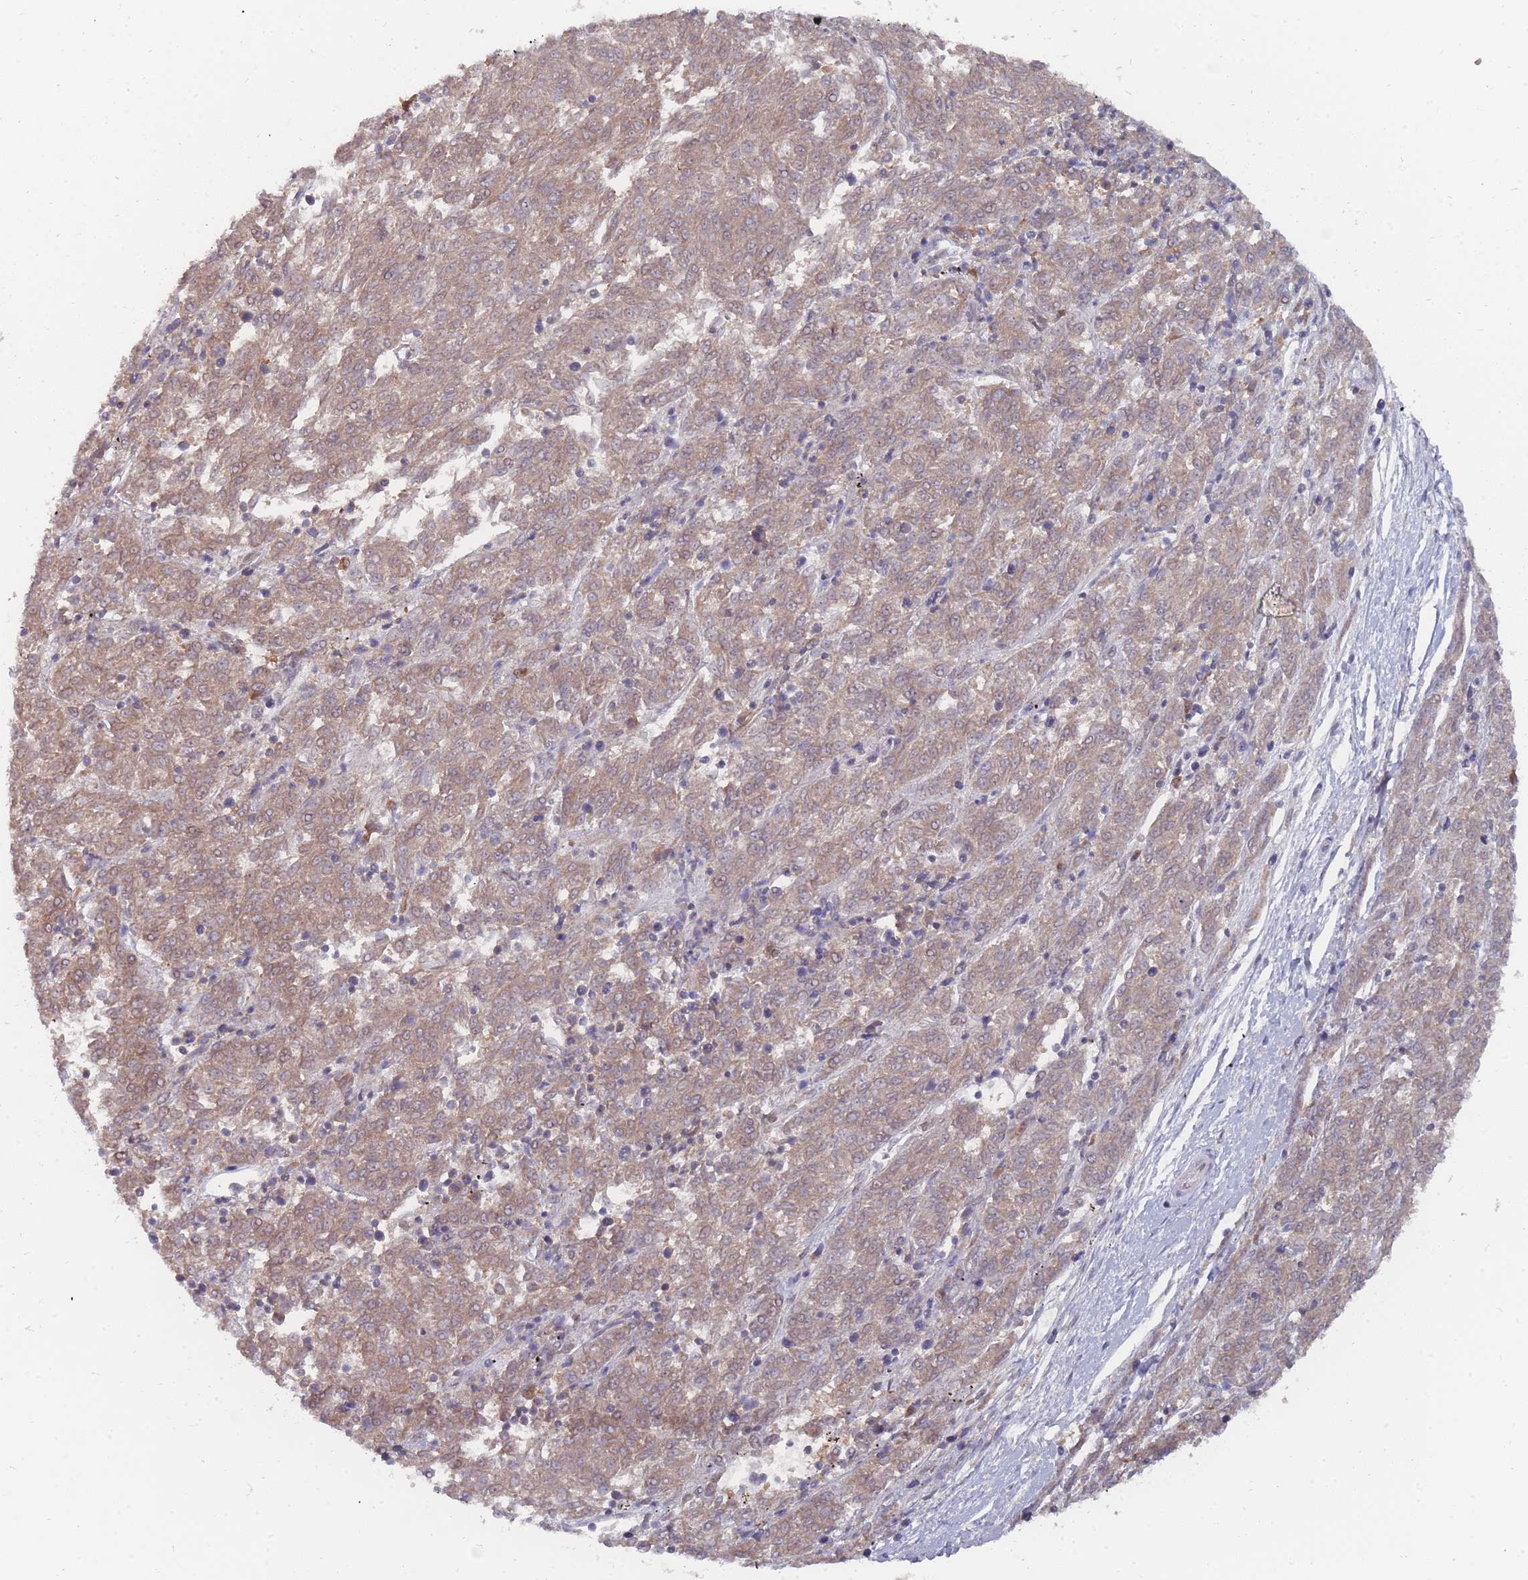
{"staining": {"intensity": "weak", "quantity": ">75%", "location": "cytoplasmic/membranous,nuclear"}, "tissue": "melanoma", "cell_type": "Tumor cells", "image_type": "cancer", "snomed": [{"axis": "morphology", "description": "Malignant melanoma, NOS"}, {"axis": "topography", "description": "Skin"}], "caption": "Brown immunohistochemical staining in malignant melanoma exhibits weak cytoplasmic/membranous and nuclear expression in about >75% of tumor cells.", "gene": "NKD1", "patient": {"sex": "female", "age": 72}}